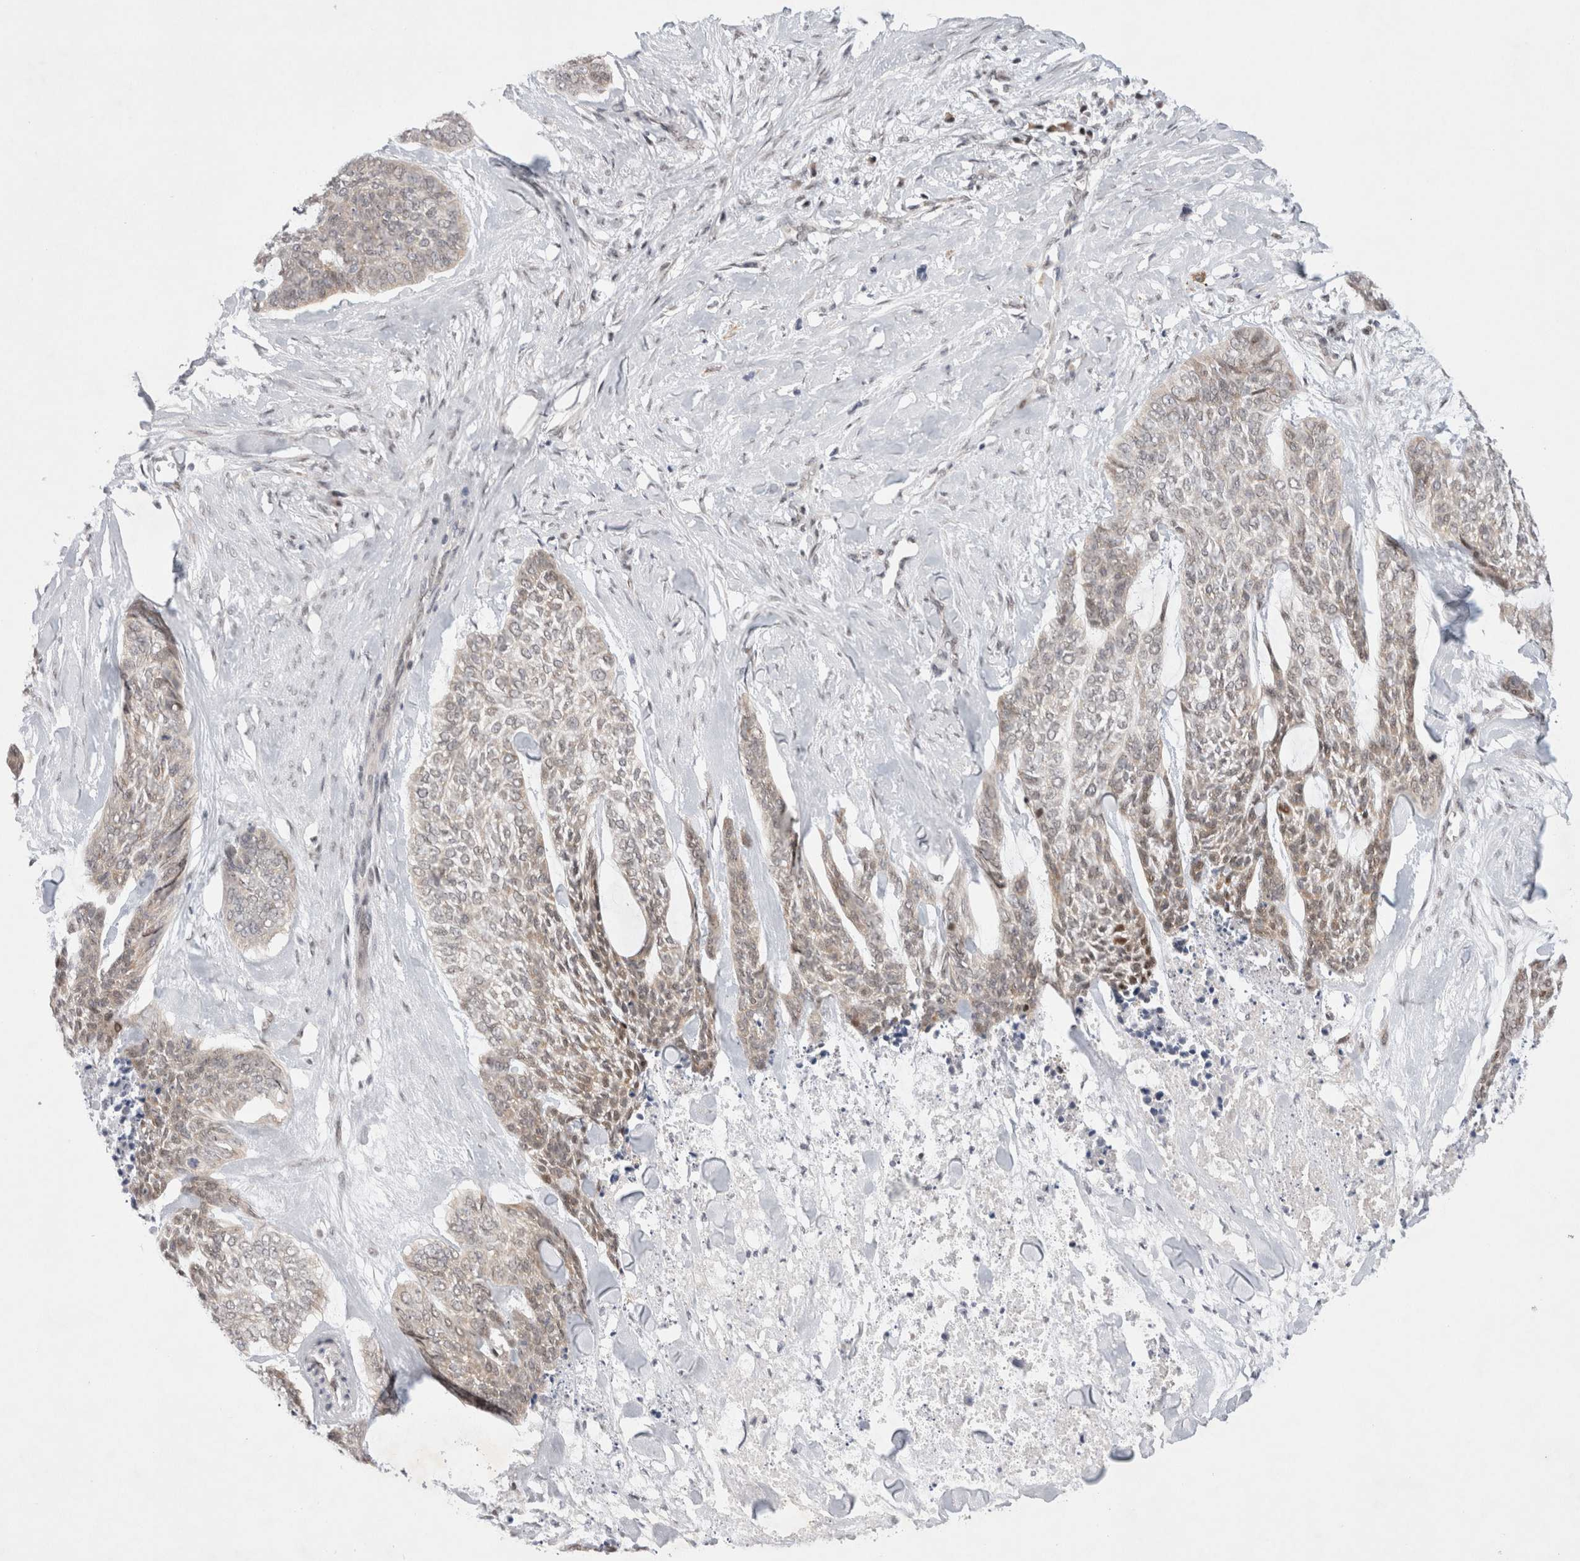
{"staining": {"intensity": "weak", "quantity": ">75%", "location": "cytoplasmic/membranous"}, "tissue": "skin cancer", "cell_type": "Tumor cells", "image_type": "cancer", "snomed": [{"axis": "morphology", "description": "Basal cell carcinoma"}, {"axis": "topography", "description": "Skin"}], "caption": "Skin cancer (basal cell carcinoma) stained with a brown dye shows weak cytoplasmic/membranous positive expression in approximately >75% of tumor cells.", "gene": "WIPF2", "patient": {"sex": "female", "age": 64}}